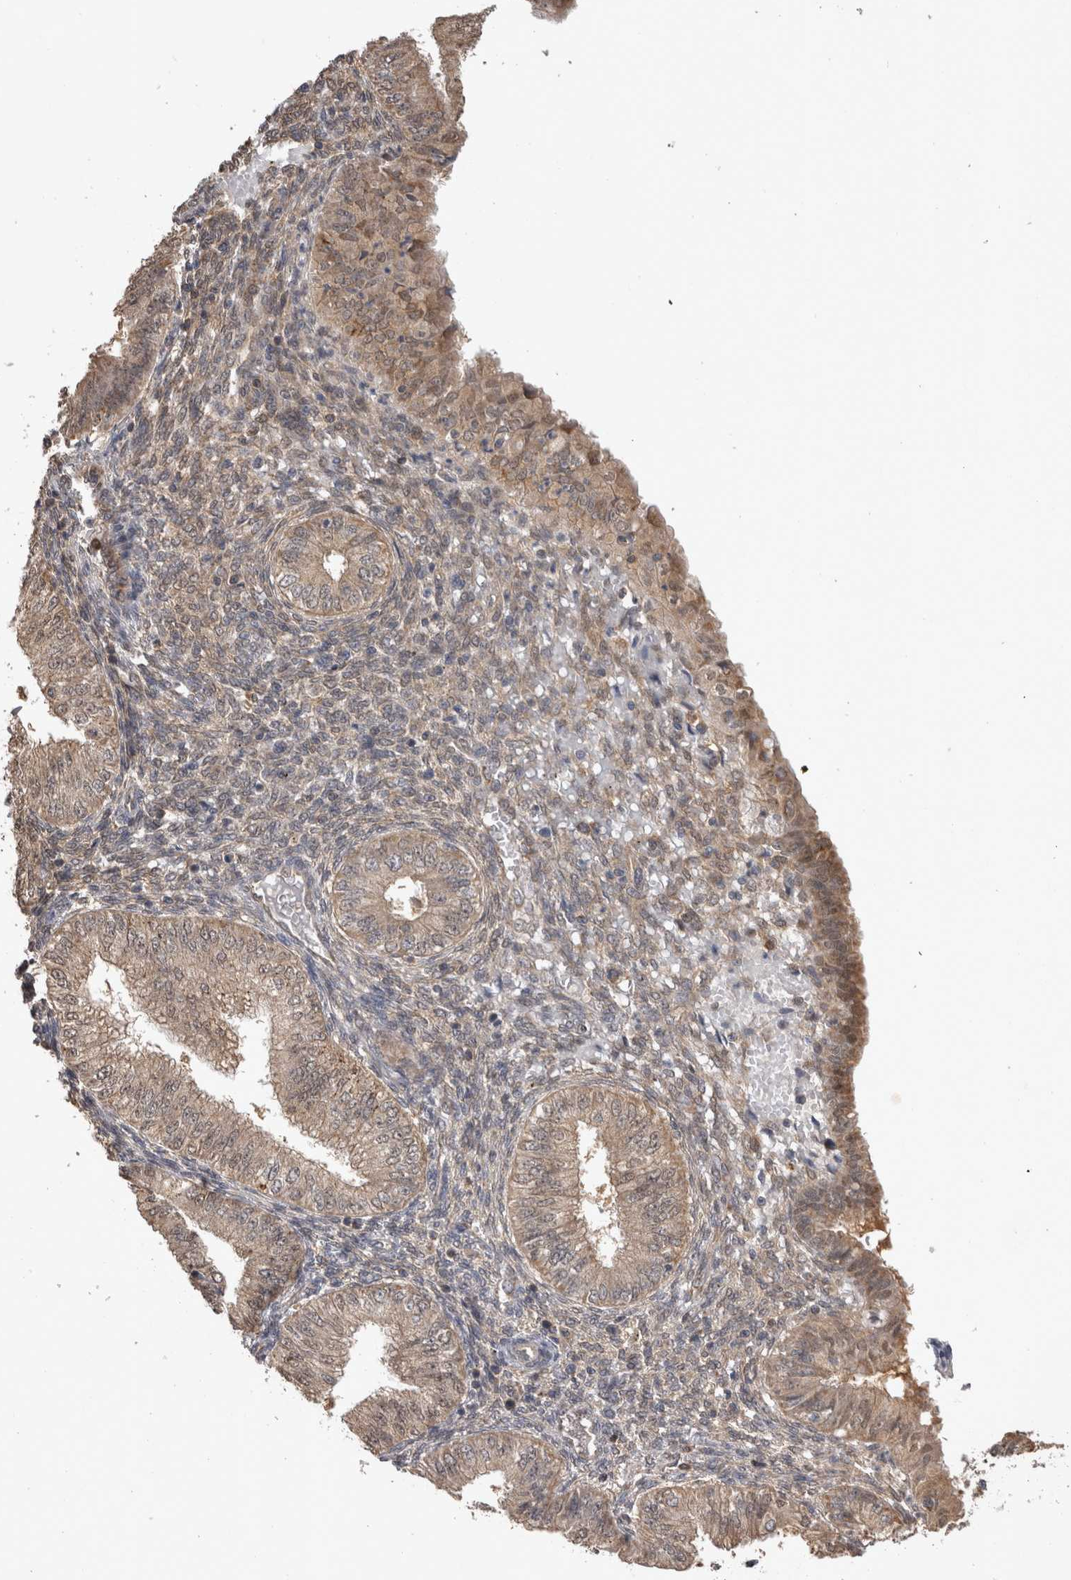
{"staining": {"intensity": "weak", "quantity": ">75%", "location": "cytoplasmic/membranous"}, "tissue": "endometrial cancer", "cell_type": "Tumor cells", "image_type": "cancer", "snomed": [{"axis": "morphology", "description": "Normal tissue, NOS"}, {"axis": "morphology", "description": "Adenocarcinoma, NOS"}, {"axis": "topography", "description": "Endometrium"}], "caption": "Tumor cells show low levels of weak cytoplasmic/membranous staining in about >75% of cells in human endometrial cancer (adenocarcinoma).", "gene": "PREP", "patient": {"sex": "female", "age": 53}}